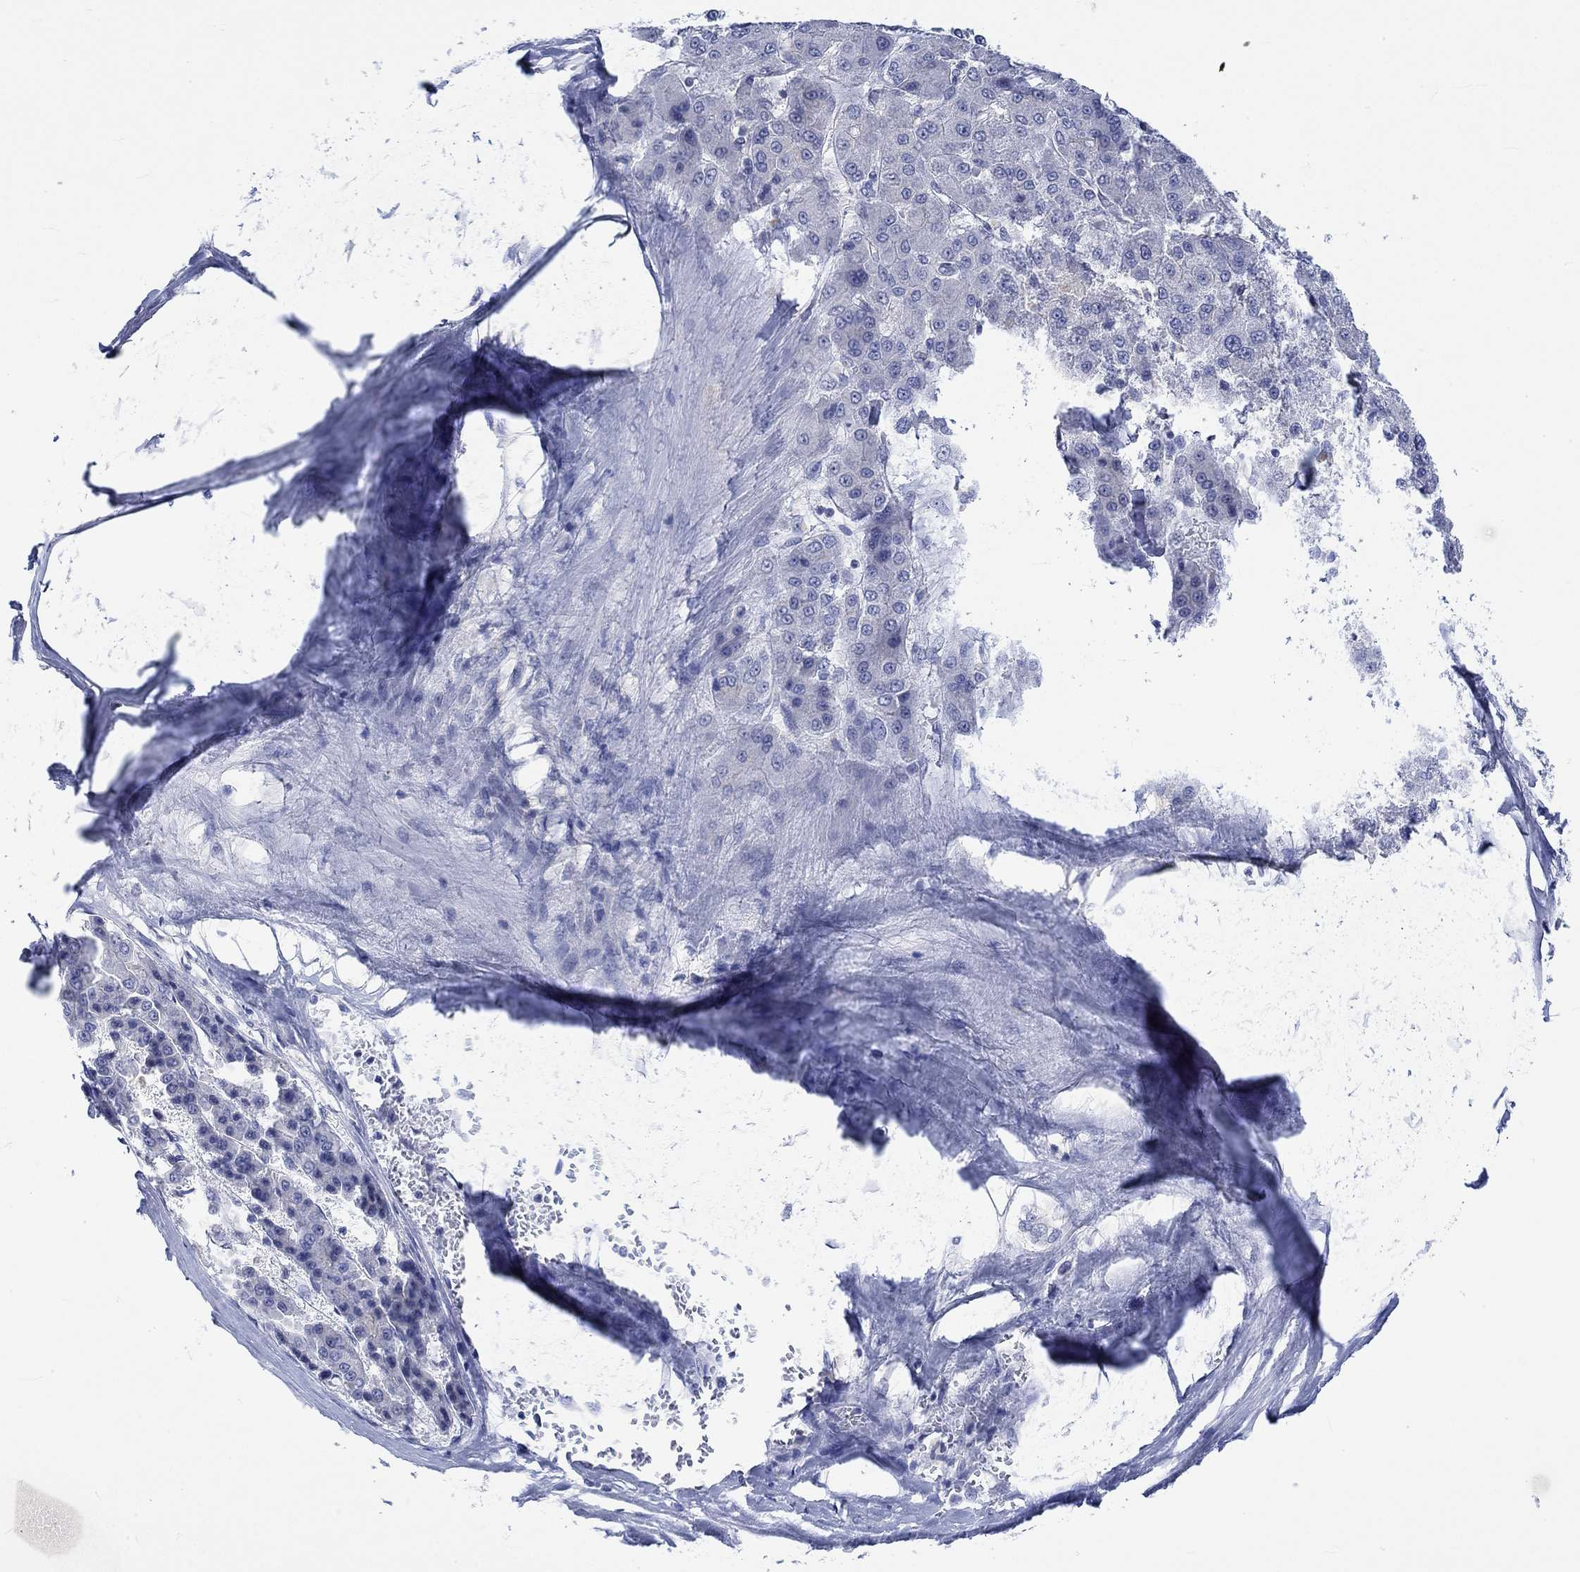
{"staining": {"intensity": "negative", "quantity": "none", "location": "none"}, "tissue": "liver cancer", "cell_type": "Tumor cells", "image_type": "cancer", "snomed": [{"axis": "morphology", "description": "Carcinoma, Hepatocellular, NOS"}, {"axis": "topography", "description": "Liver"}], "caption": "A micrograph of hepatocellular carcinoma (liver) stained for a protein reveals no brown staining in tumor cells.", "gene": "AGRP", "patient": {"sex": "male", "age": 70}}